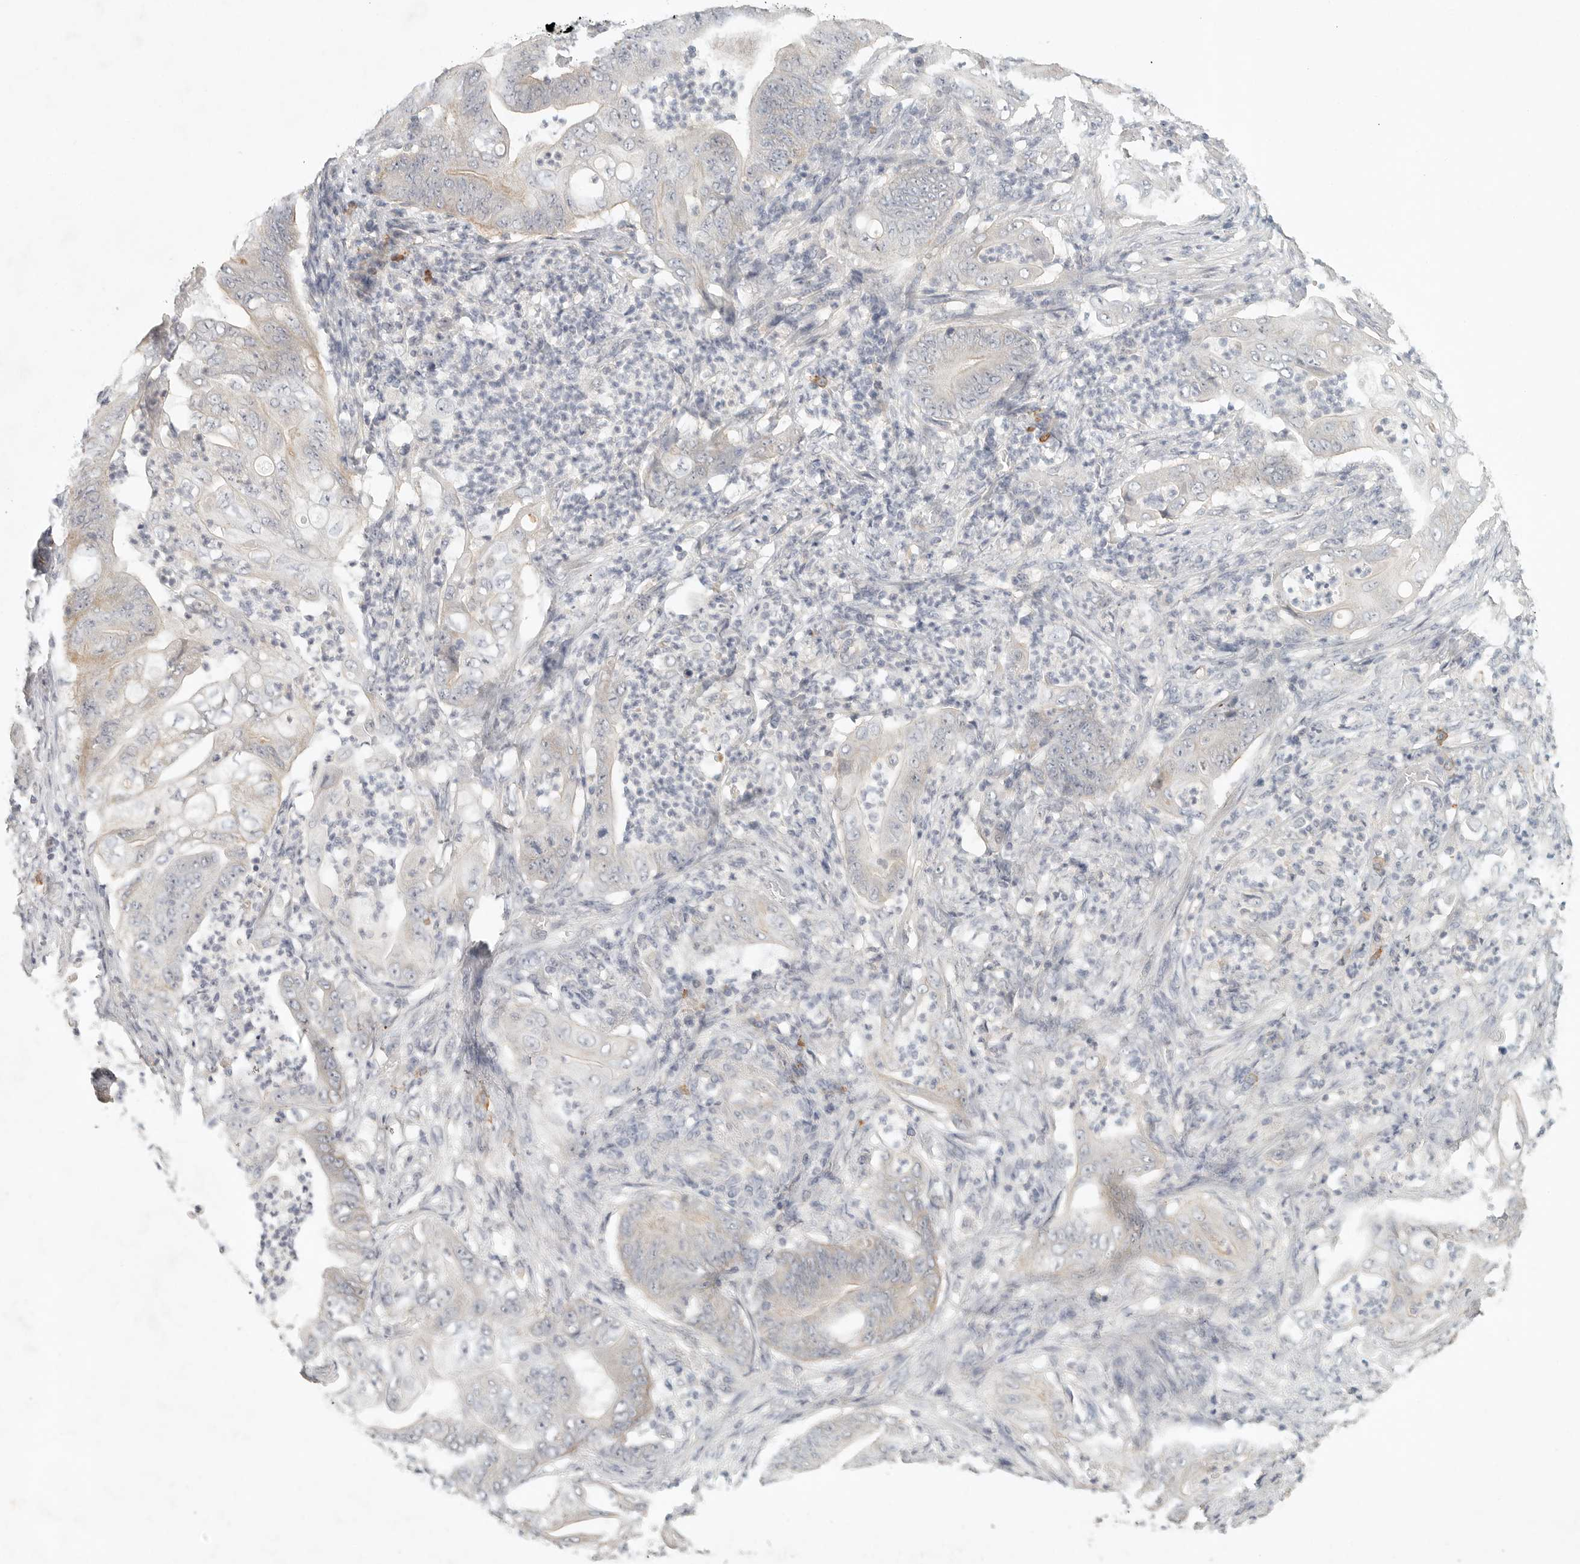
{"staining": {"intensity": "weak", "quantity": "<25%", "location": "cytoplasmic/membranous"}, "tissue": "stomach cancer", "cell_type": "Tumor cells", "image_type": "cancer", "snomed": [{"axis": "morphology", "description": "Adenocarcinoma, NOS"}, {"axis": "topography", "description": "Stomach"}], "caption": "High power microscopy histopathology image of an immunohistochemistry photomicrograph of stomach cancer, revealing no significant positivity in tumor cells.", "gene": "SLC25A36", "patient": {"sex": "female", "age": 73}}